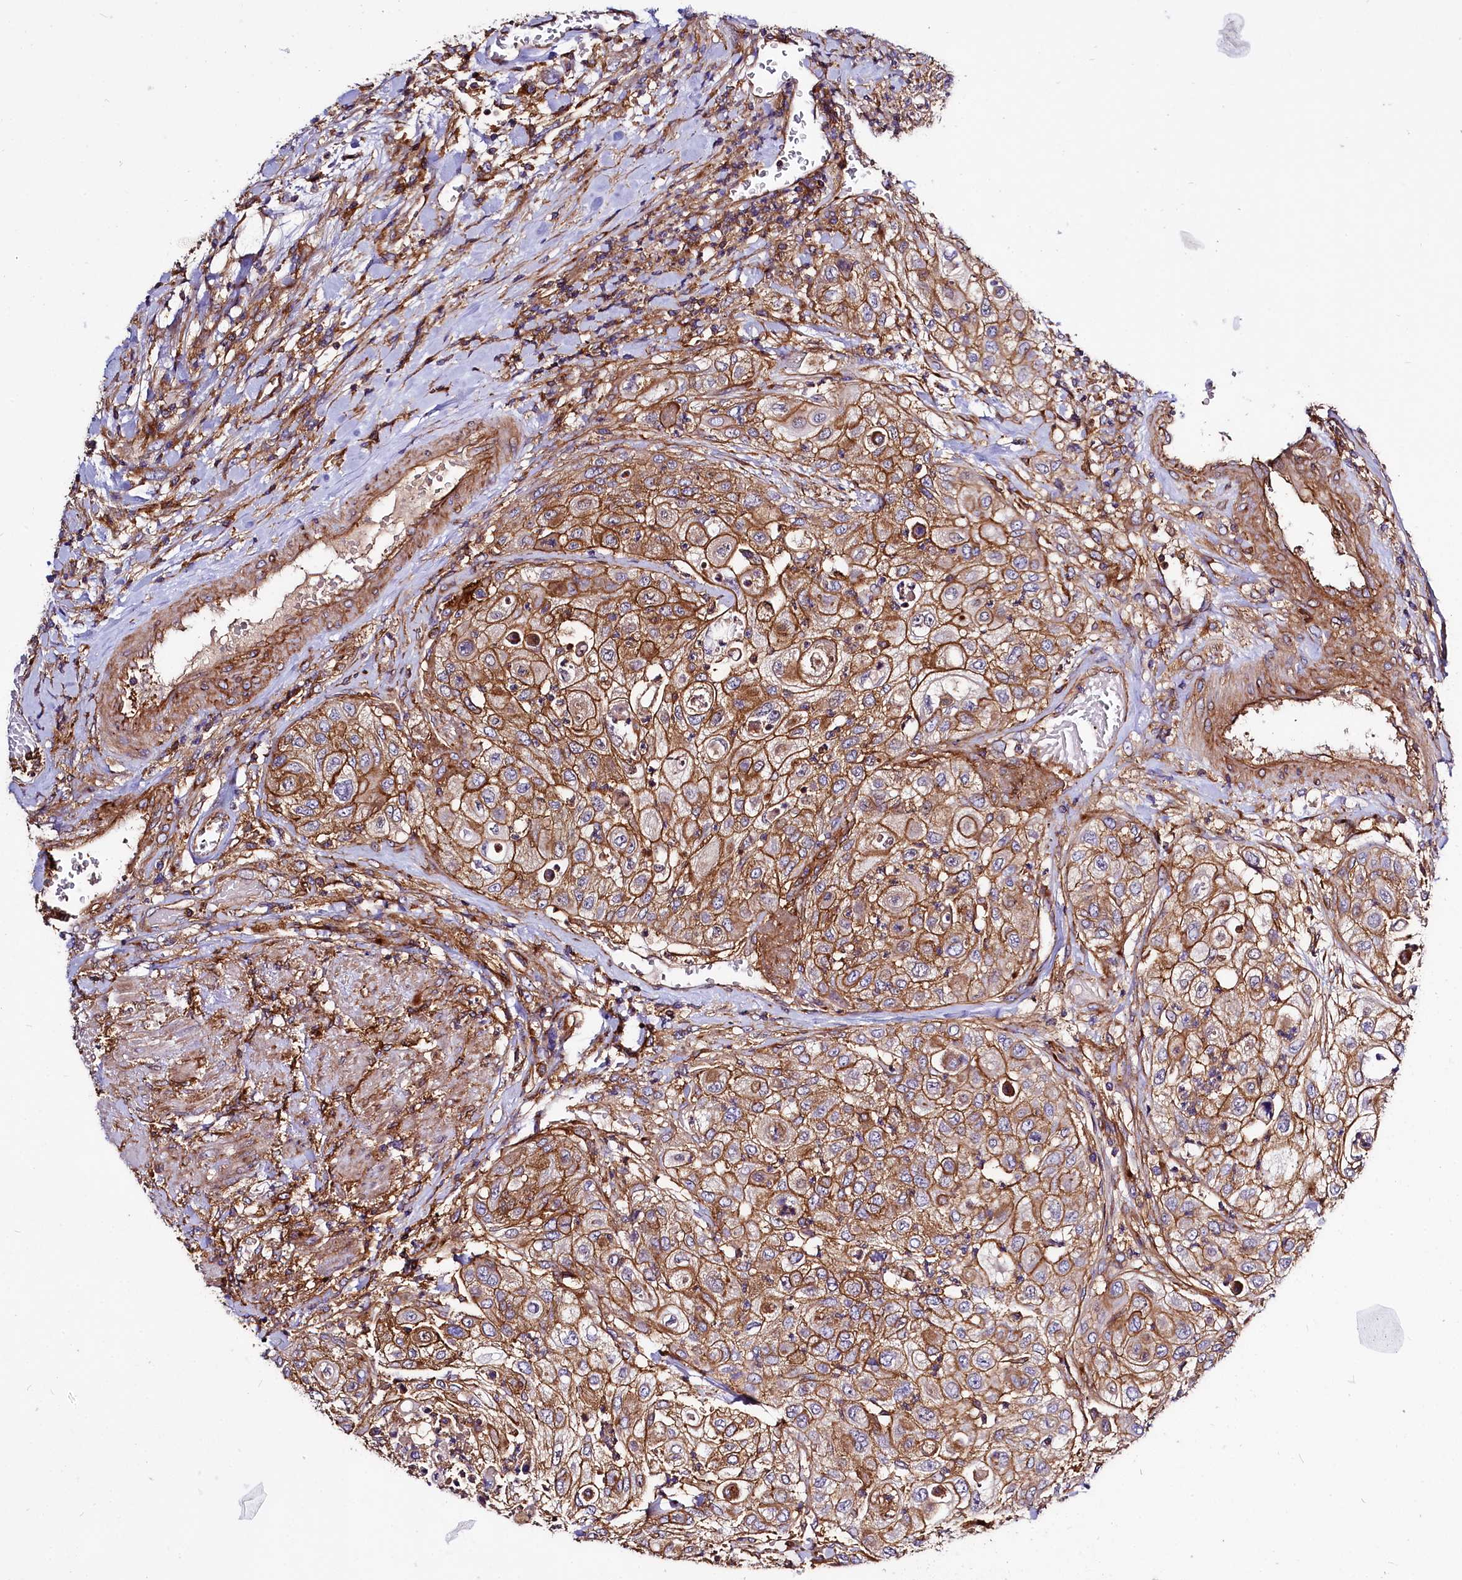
{"staining": {"intensity": "moderate", "quantity": ">75%", "location": "cytoplasmic/membranous"}, "tissue": "urothelial cancer", "cell_type": "Tumor cells", "image_type": "cancer", "snomed": [{"axis": "morphology", "description": "Urothelial carcinoma, High grade"}, {"axis": "topography", "description": "Urinary bladder"}], "caption": "This photomicrograph displays urothelial carcinoma (high-grade) stained with immunohistochemistry to label a protein in brown. The cytoplasmic/membranous of tumor cells show moderate positivity for the protein. Nuclei are counter-stained blue.", "gene": "ANO6", "patient": {"sex": "female", "age": 79}}